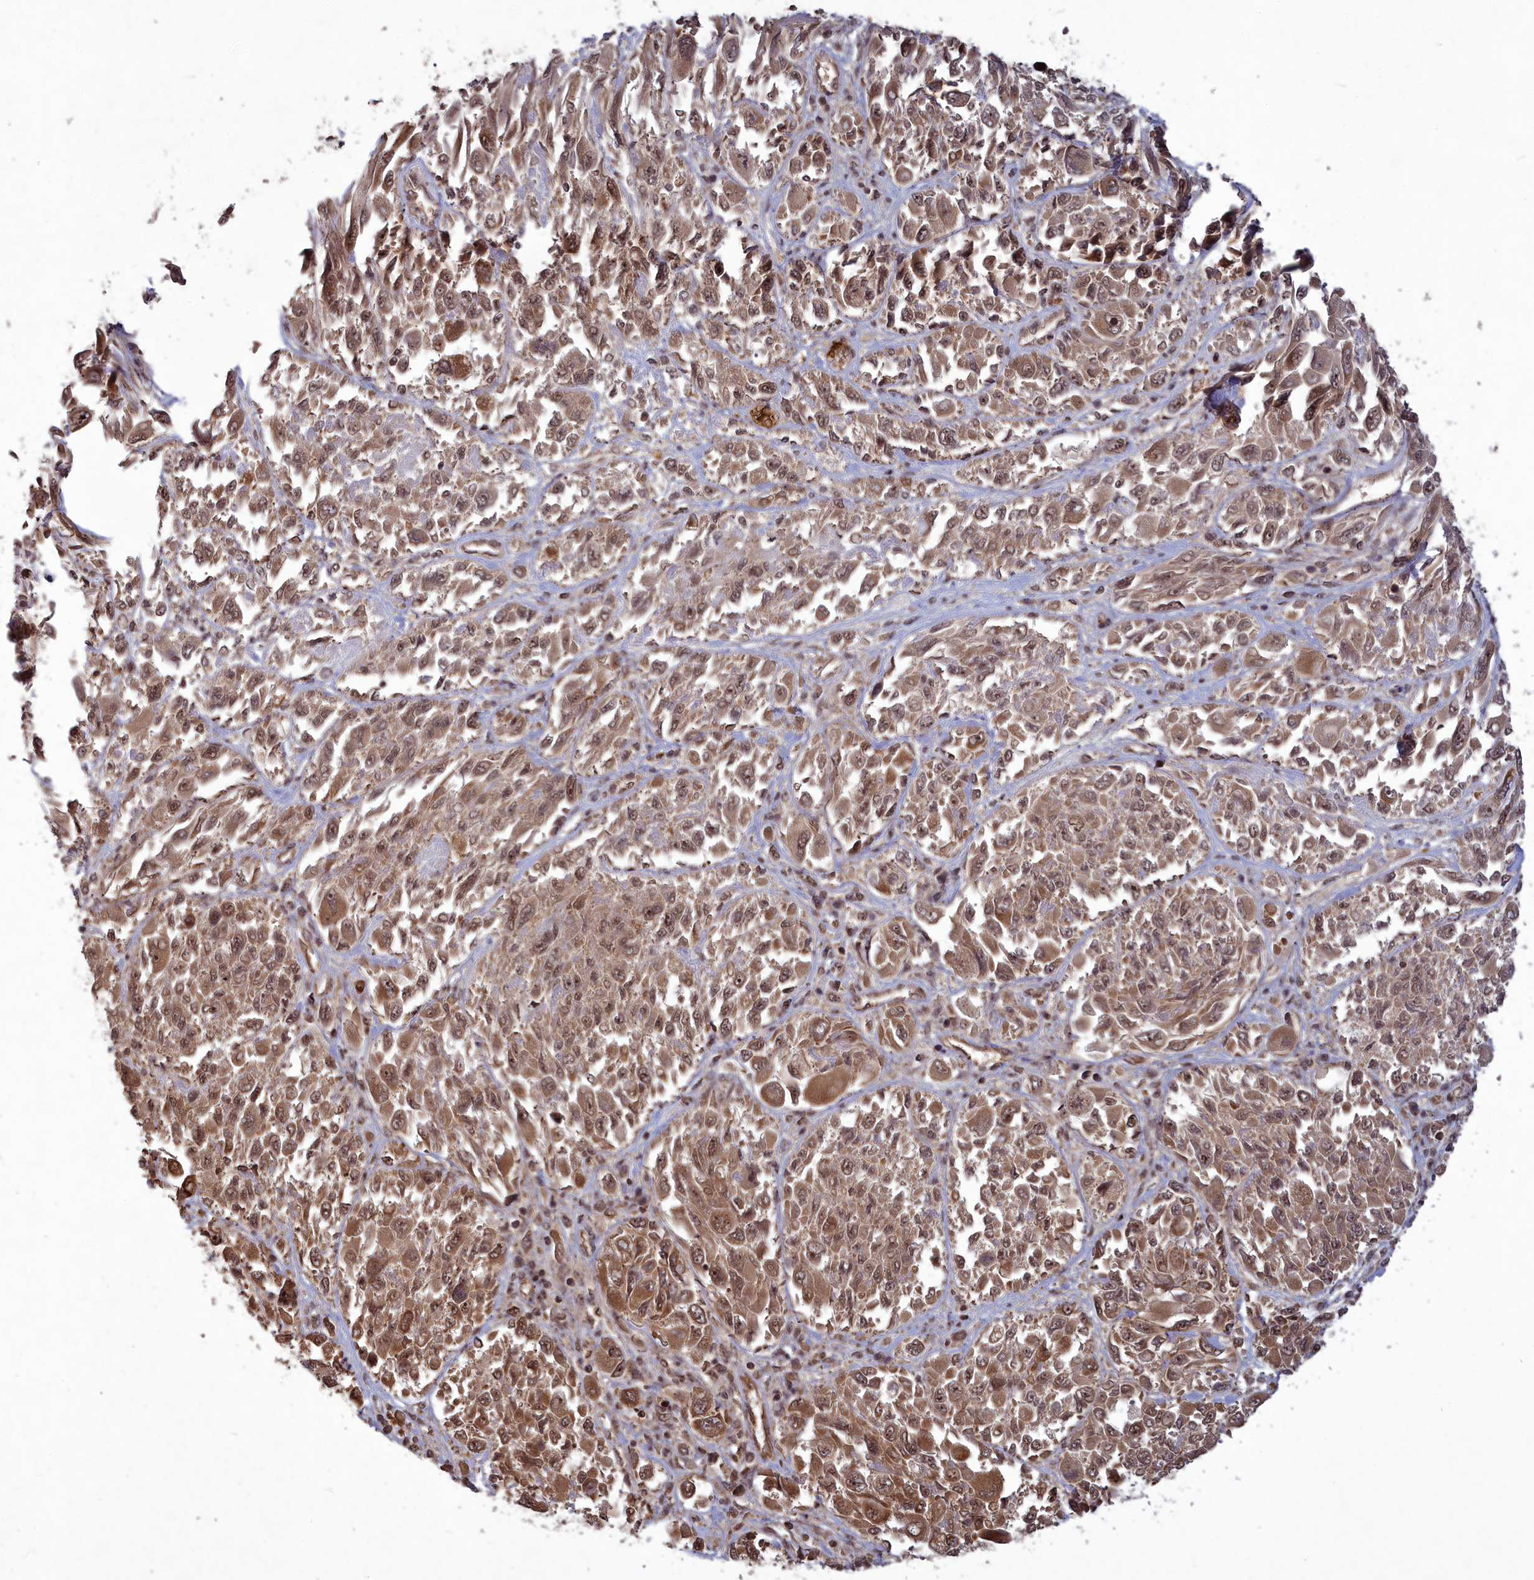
{"staining": {"intensity": "moderate", "quantity": ">75%", "location": "cytoplasmic/membranous,nuclear"}, "tissue": "melanoma", "cell_type": "Tumor cells", "image_type": "cancer", "snomed": [{"axis": "morphology", "description": "Malignant melanoma, NOS"}, {"axis": "topography", "description": "Skin"}], "caption": "Brown immunohistochemical staining in human melanoma reveals moderate cytoplasmic/membranous and nuclear staining in about >75% of tumor cells.", "gene": "SRMS", "patient": {"sex": "female", "age": 91}}